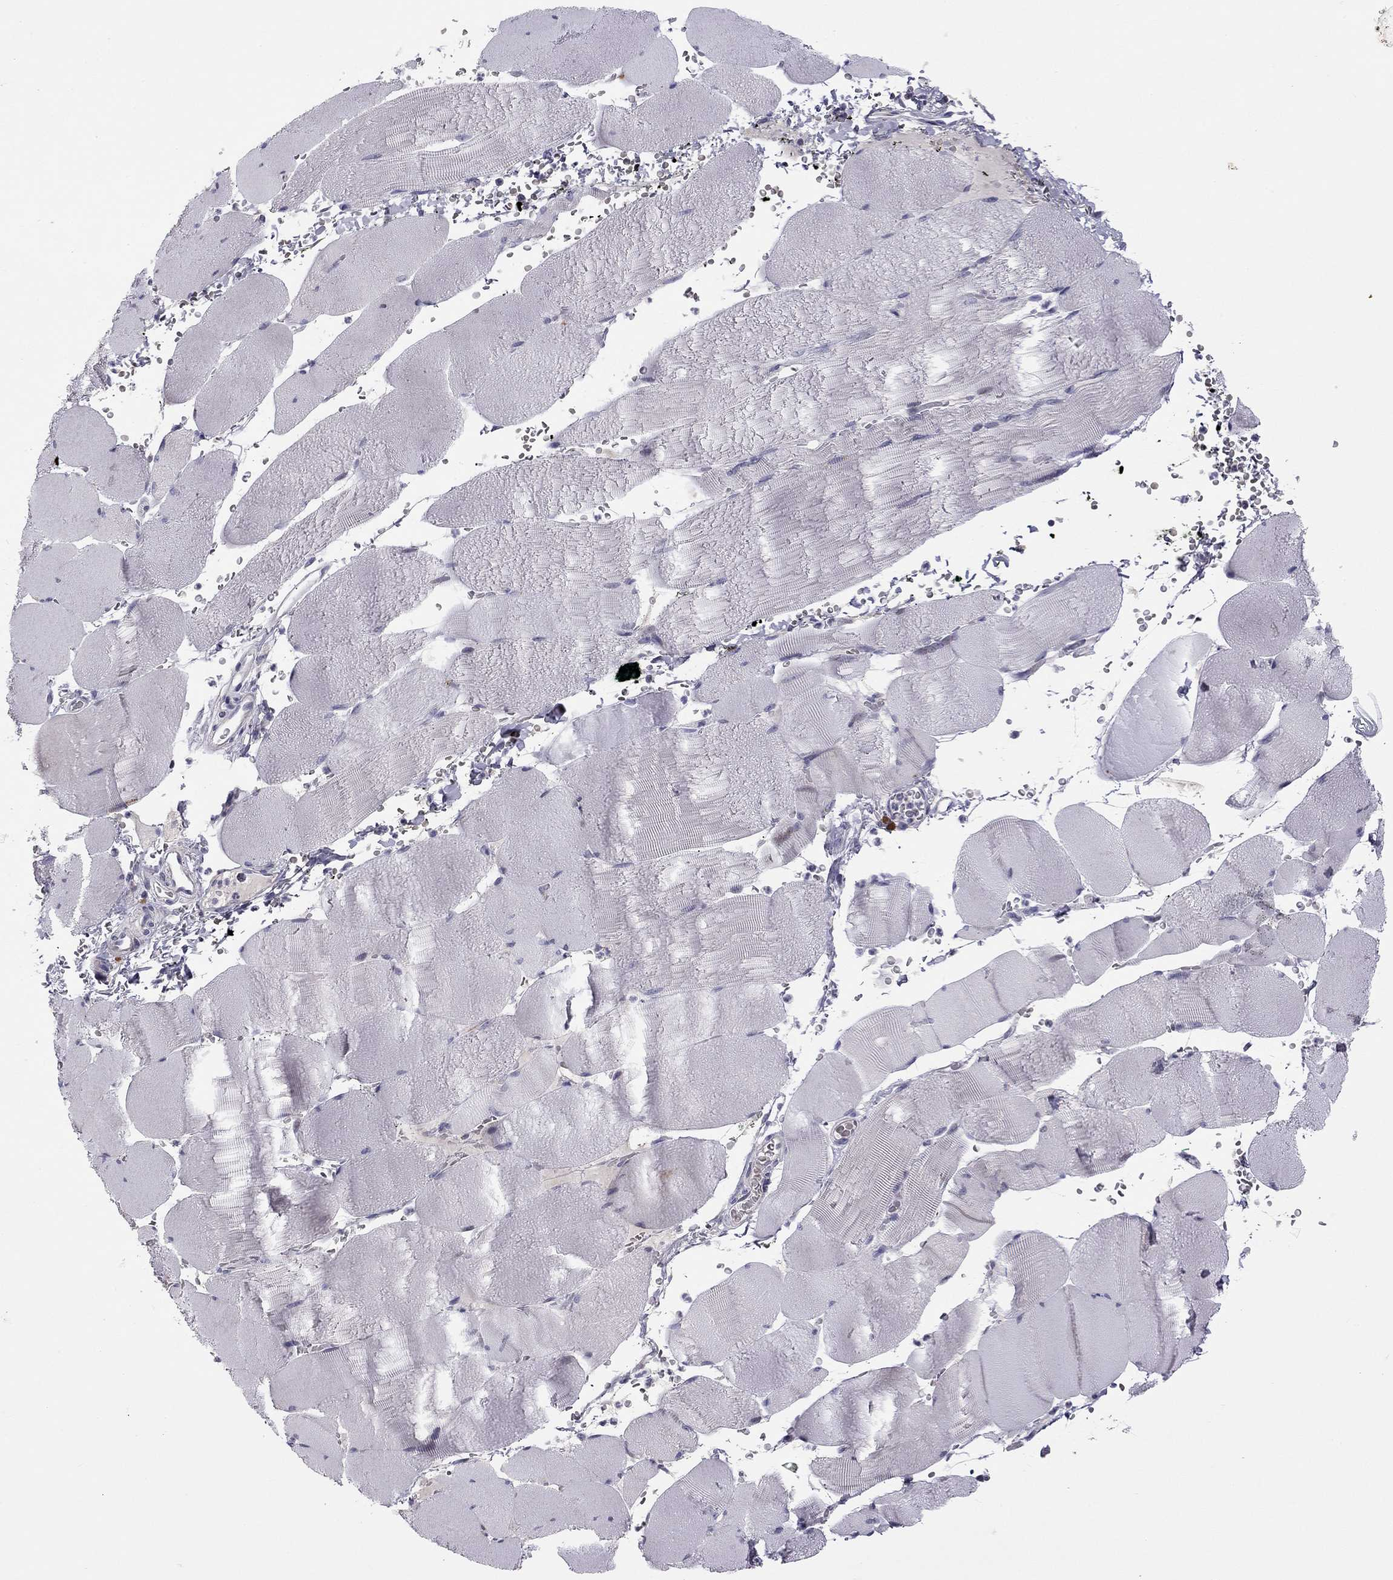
{"staining": {"intensity": "negative", "quantity": "none", "location": "none"}, "tissue": "skeletal muscle", "cell_type": "Myocytes", "image_type": "normal", "snomed": [{"axis": "morphology", "description": "Normal tissue, NOS"}, {"axis": "topography", "description": "Skeletal muscle"}], "caption": "Normal skeletal muscle was stained to show a protein in brown. There is no significant expression in myocytes.", "gene": "C8orf88", "patient": {"sex": "male", "age": 56}}